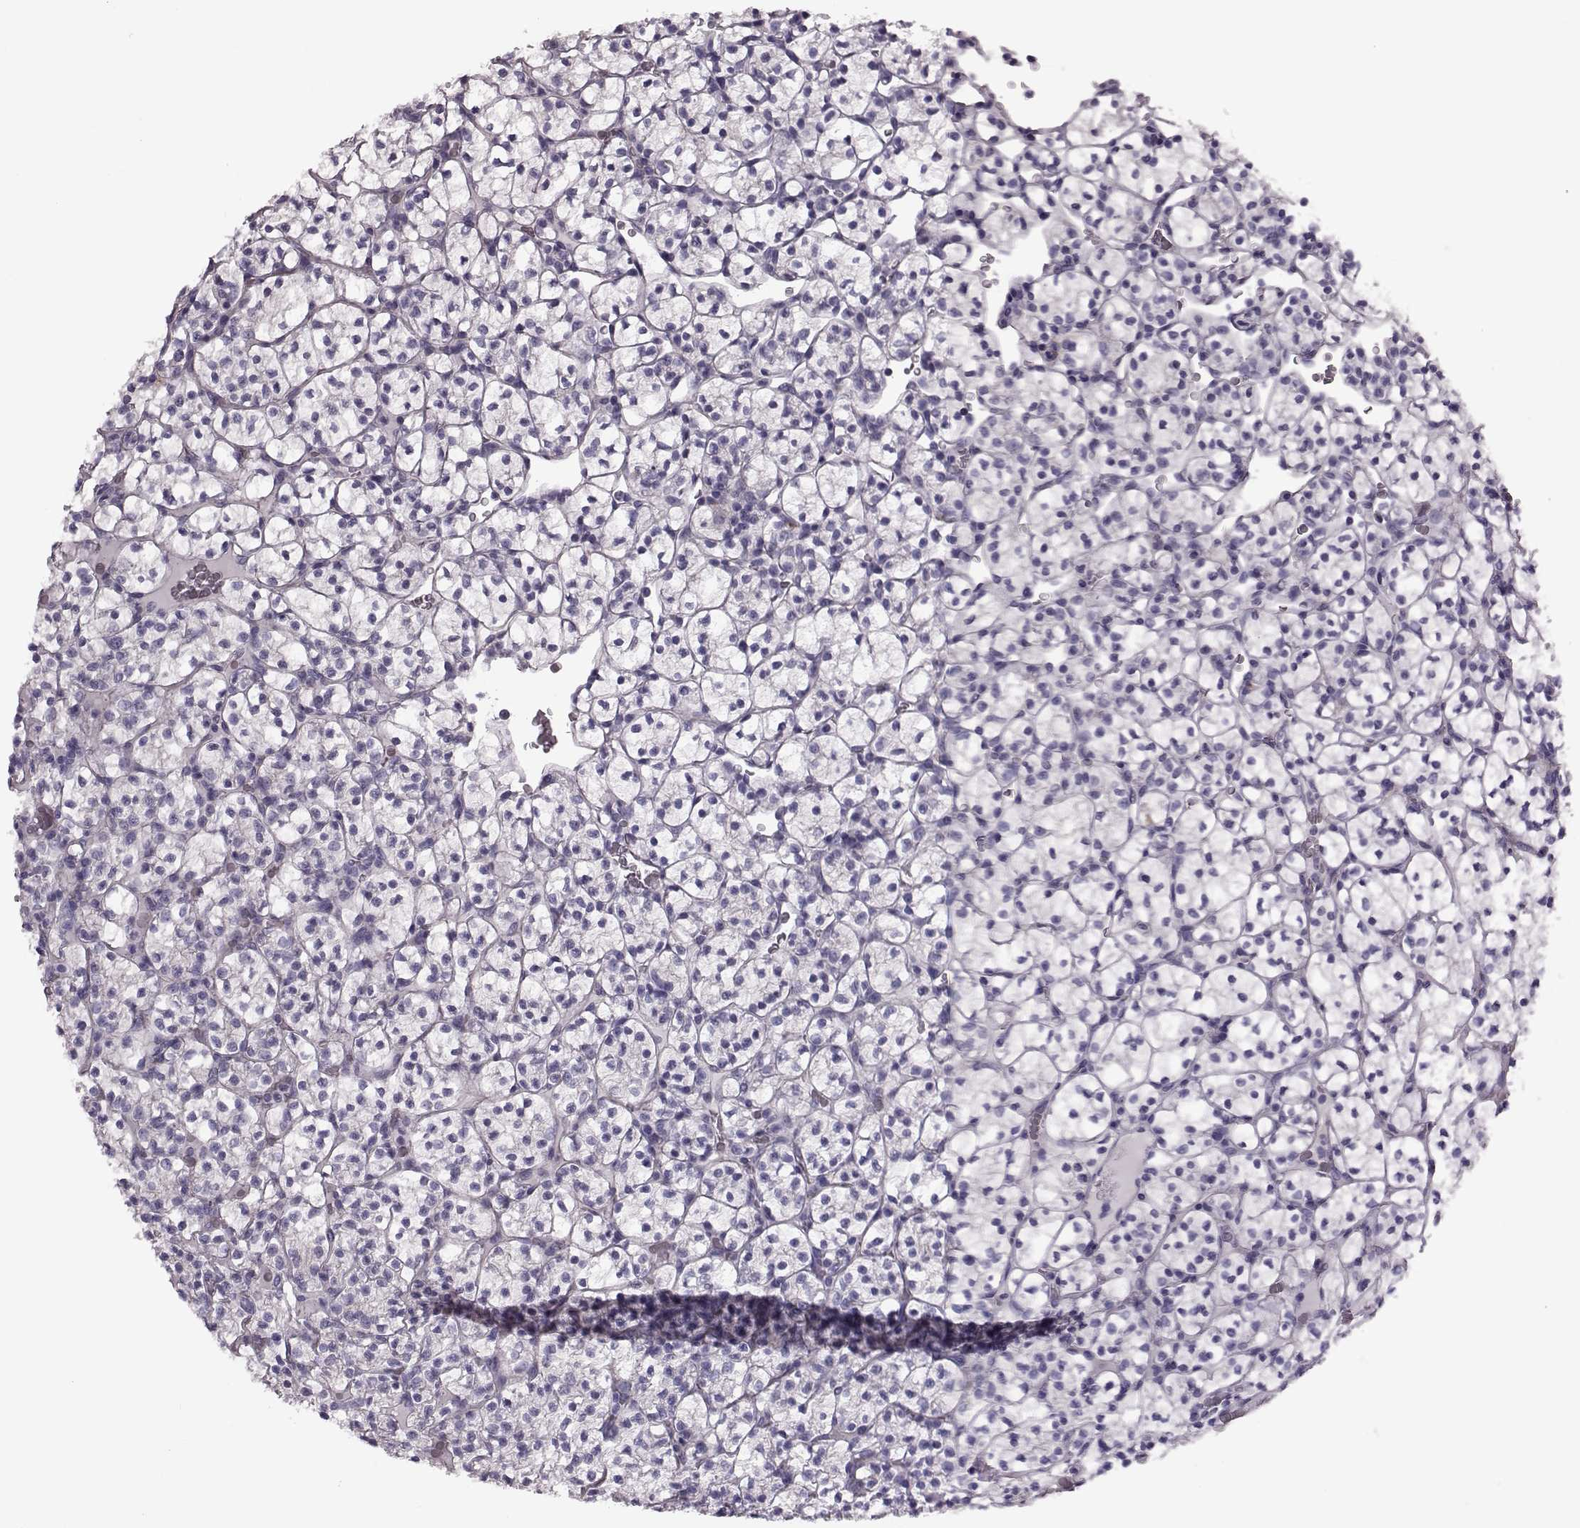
{"staining": {"intensity": "negative", "quantity": "none", "location": "none"}, "tissue": "renal cancer", "cell_type": "Tumor cells", "image_type": "cancer", "snomed": [{"axis": "morphology", "description": "Adenocarcinoma, NOS"}, {"axis": "topography", "description": "Kidney"}], "caption": "Photomicrograph shows no protein expression in tumor cells of renal cancer (adenocarcinoma) tissue.", "gene": "SNTG1", "patient": {"sex": "female", "age": 89}}